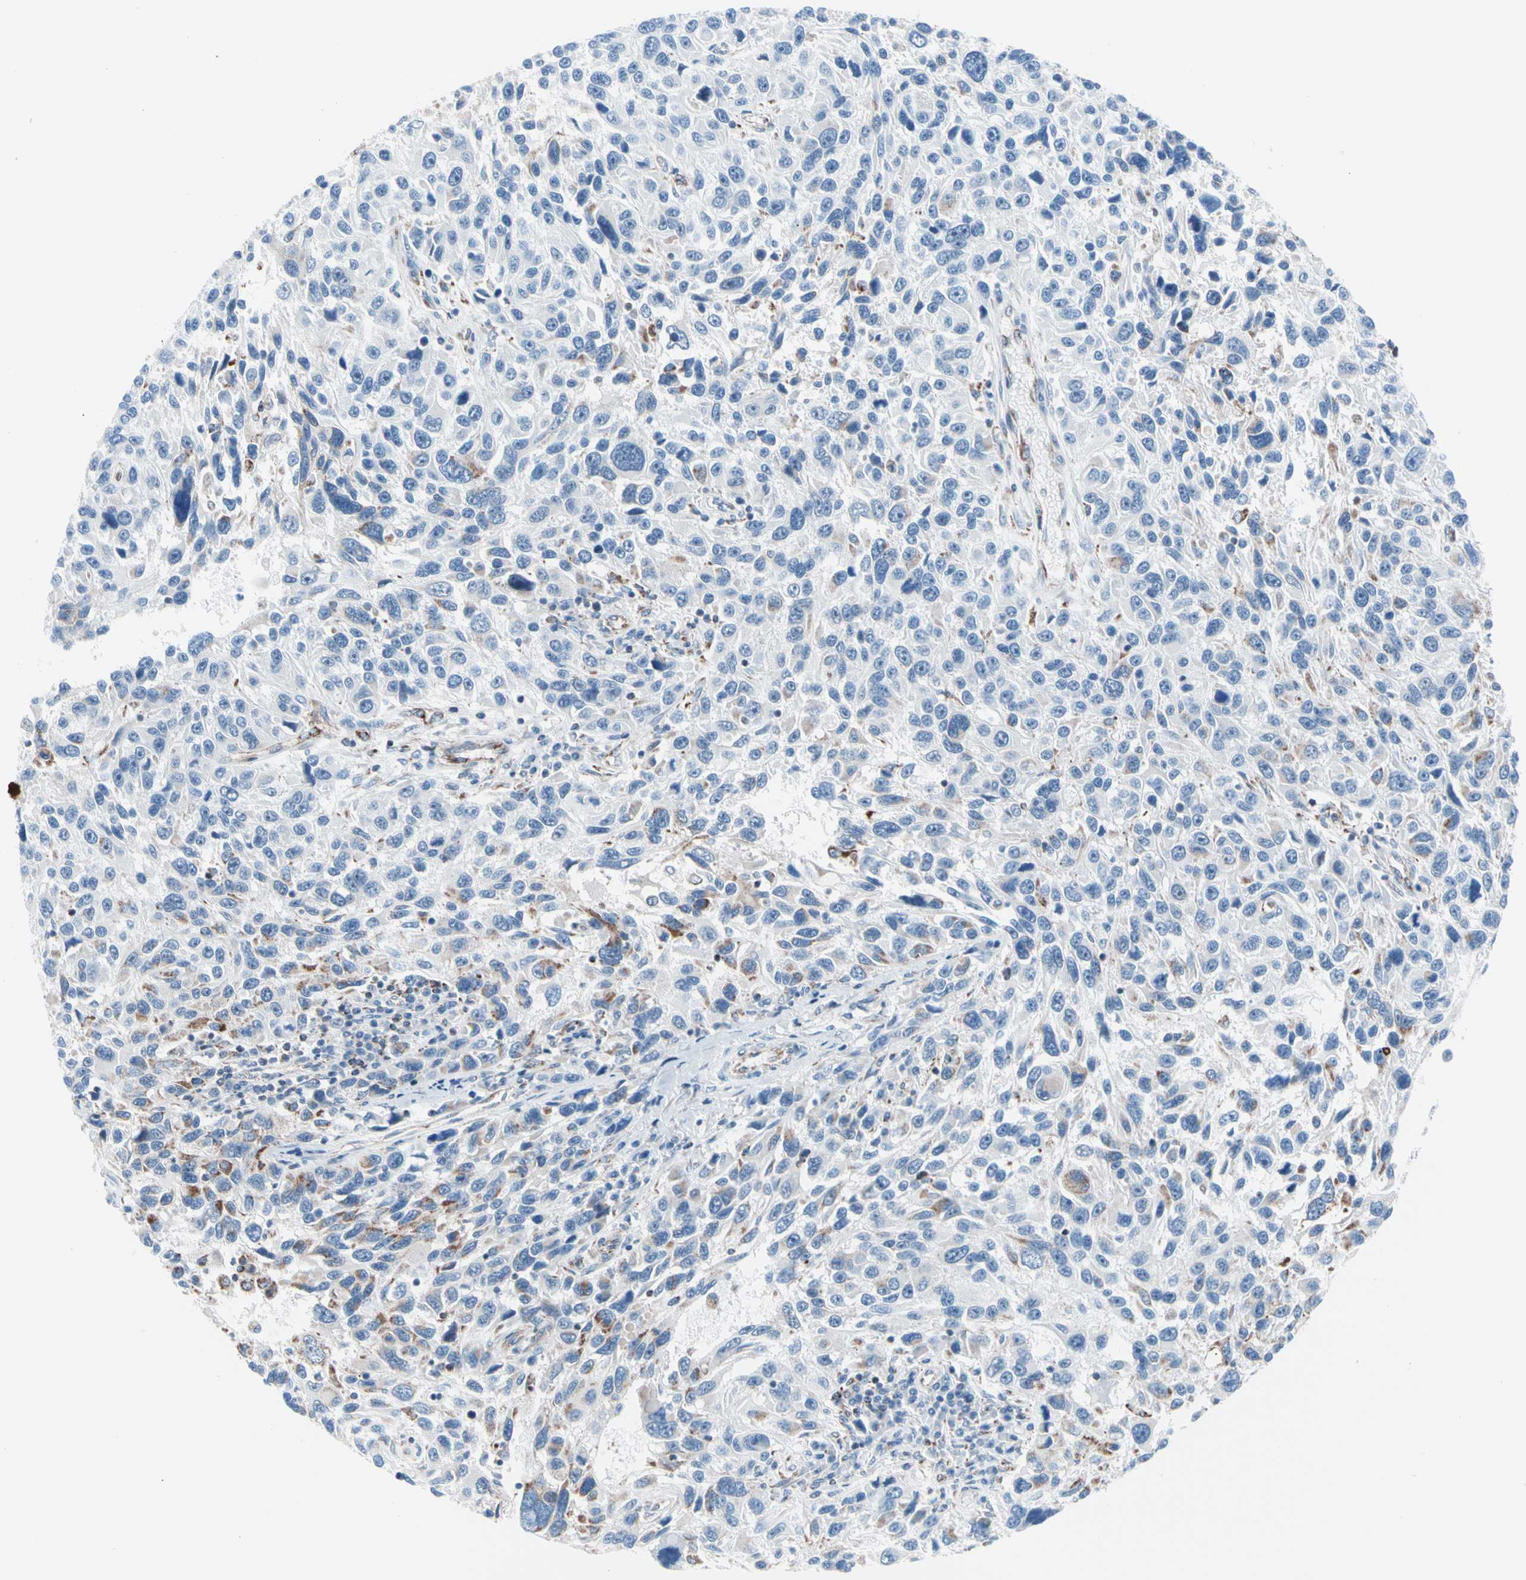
{"staining": {"intensity": "moderate", "quantity": "<25%", "location": "cytoplasmic/membranous"}, "tissue": "melanoma", "cell_type": "Tumor cells", "image_type": "cancer", "snomed": [{"axis": "morphology", "description": "Malignant melanoma, NOS"}, {"axis": "topography", "description": "Skin"}], "caption": "Immunohistochemistry (IHC) (DAB (3,3'-diaminobenzidine)) staining of human melanoma shows moderate cytoplasmic/membranous protein positivity in about <25% of tumor cells. (DAB (3,3'-diaminobenzidine) IHC, brown staining for protein, blue staining for nuclei).", "gene": "HK1", "patient": {"sex": "male", "age": 53}}